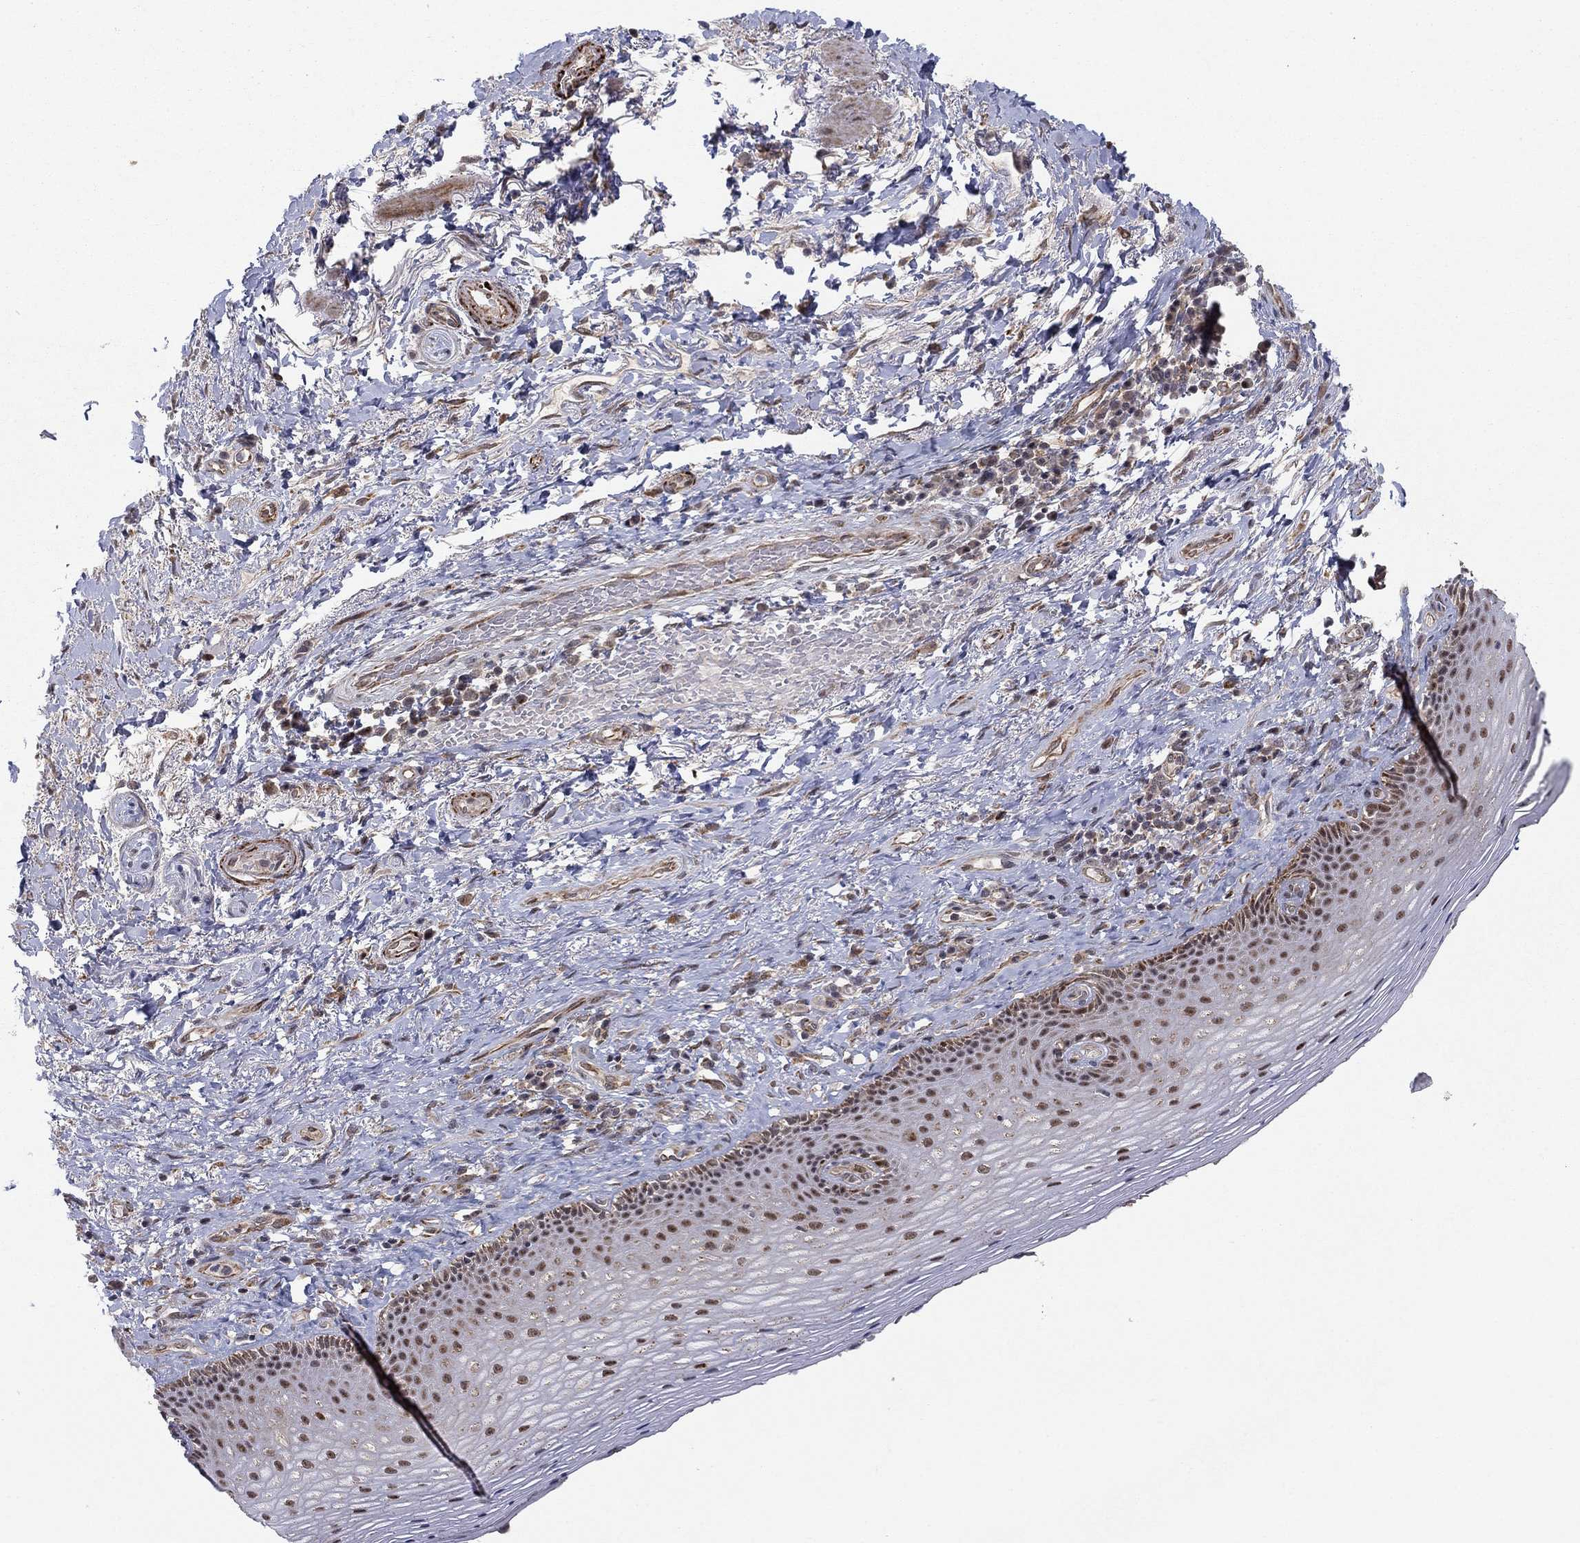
{"staining": {"intensity": "moderate", "quantity": "25%-75%", "location": "cytoplasmic/membranous,nuclear"}, "tissue": "skin", "cell_type": "Epidermal cells", "image_type": "normal", "snomed": [{"axis": "morphology", "description": "Normal tissue, NOS"}, {"axis": "morphology", "description": "Adenocarcinoma, NOS"}, {"axis": "topography", "description": "Rectum"}, {"axis": "topography", "description": "Anal"}], "caption": "An image of human skin stained for a protein demonstrates moderate cytoplasmic/membranous,nuclear brown staining in epidermal cells. The protein is stained brown, and the nuclei are stained in blue (DAB (3,3'-diaminobenzidine) IHC with brightfield microscopy, high magnification).", "gene": "ZNF395", "patient": {"sex": "female", "age": 68}}